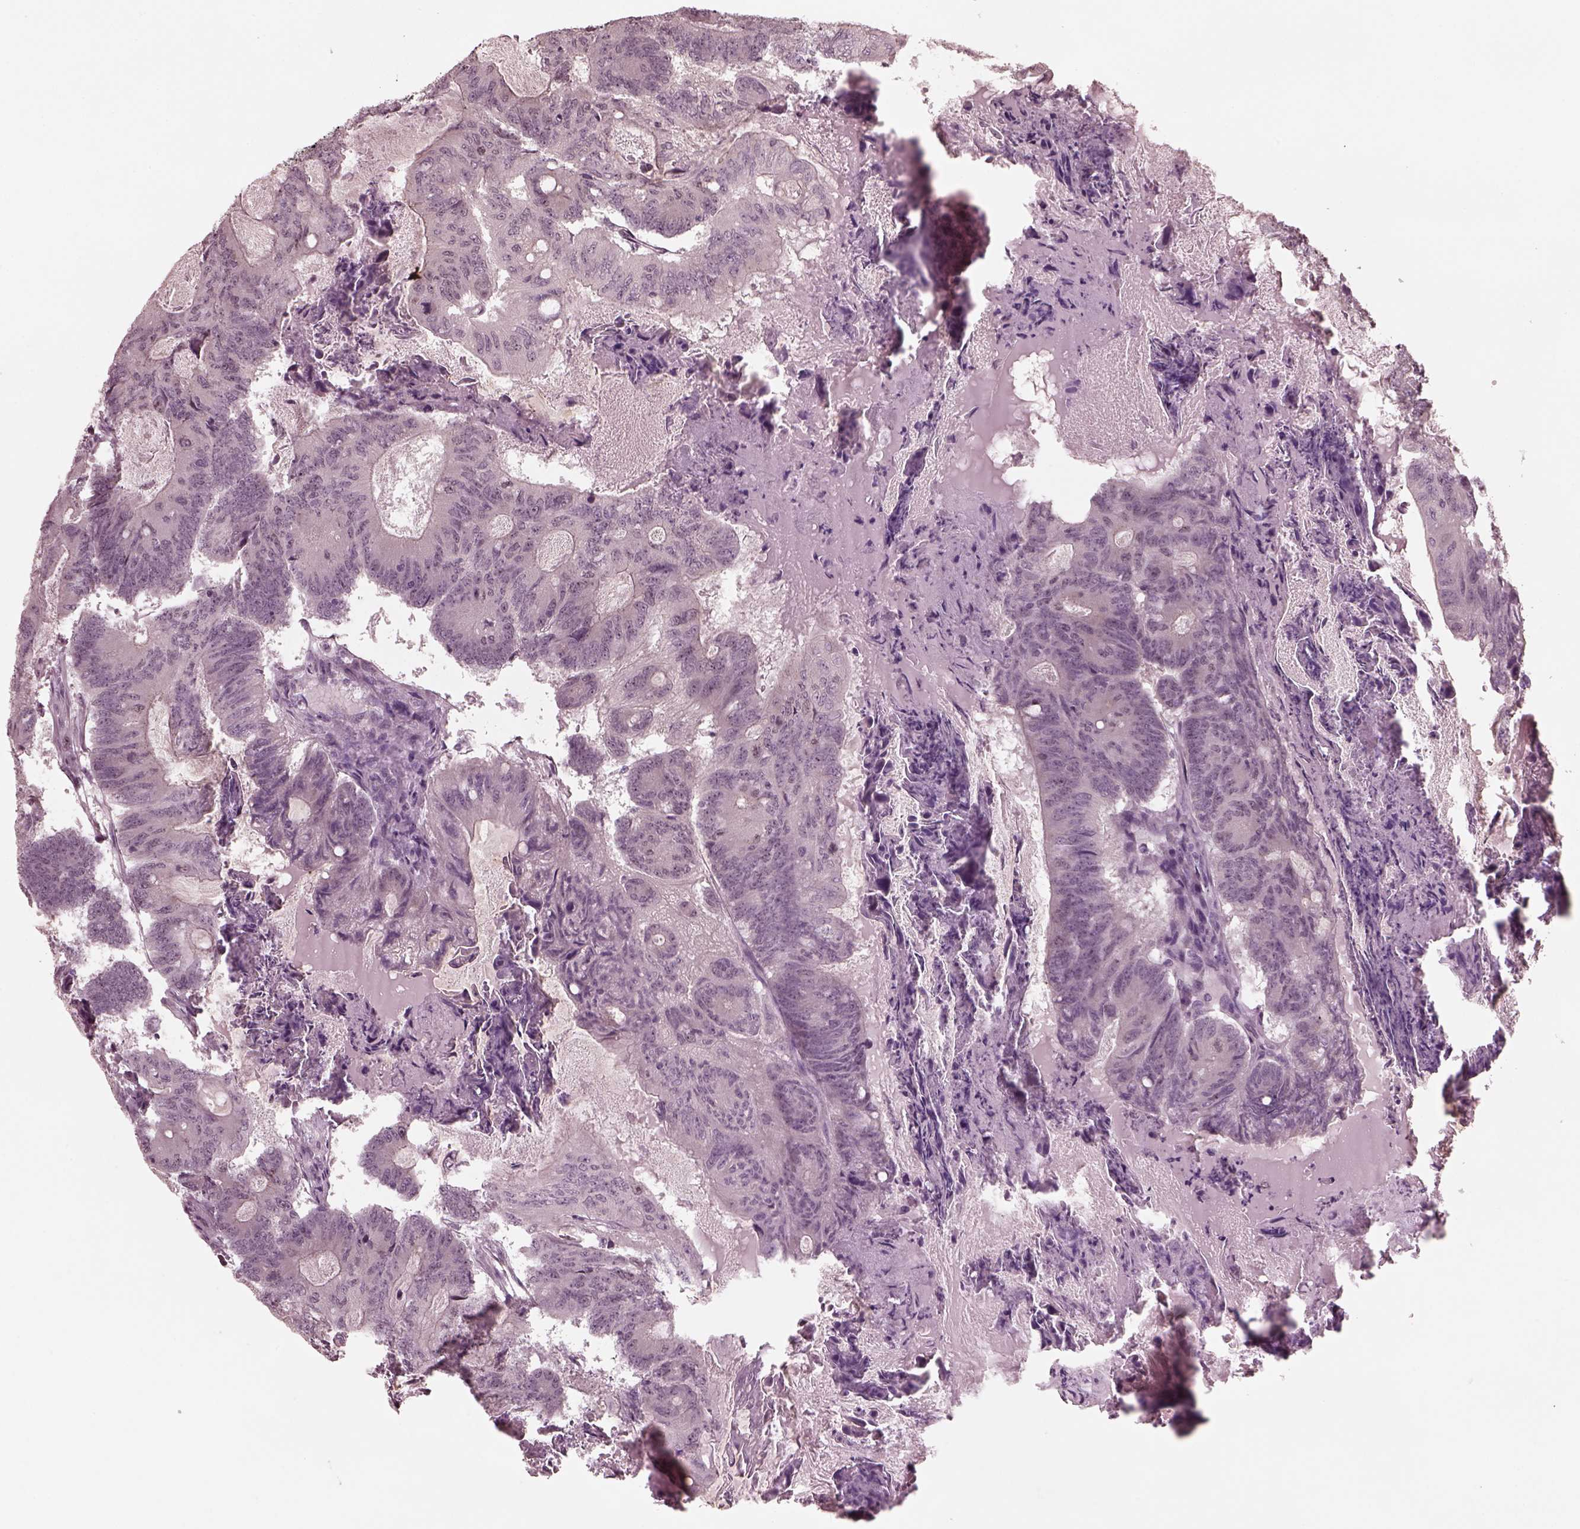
{"staining": {"intensity": "negative", "quantity": "none", "location": "none"}, "tissue": "colorectal cancer", "cell_type": "Tumor cells", "image_type": "cancer", "snomed": [{"axis": "morphology", "description": "Adenocarcinoma, NOS"}, {"axis": "topography", "description": "Colon"}], "caption": "This is an IHC micrograph of human colorectal cancer (adenocarcinoma). There is no positivity in tumor cells.", "gene": "SAXO1", "patient": {"sex": "female", "age": 70}}